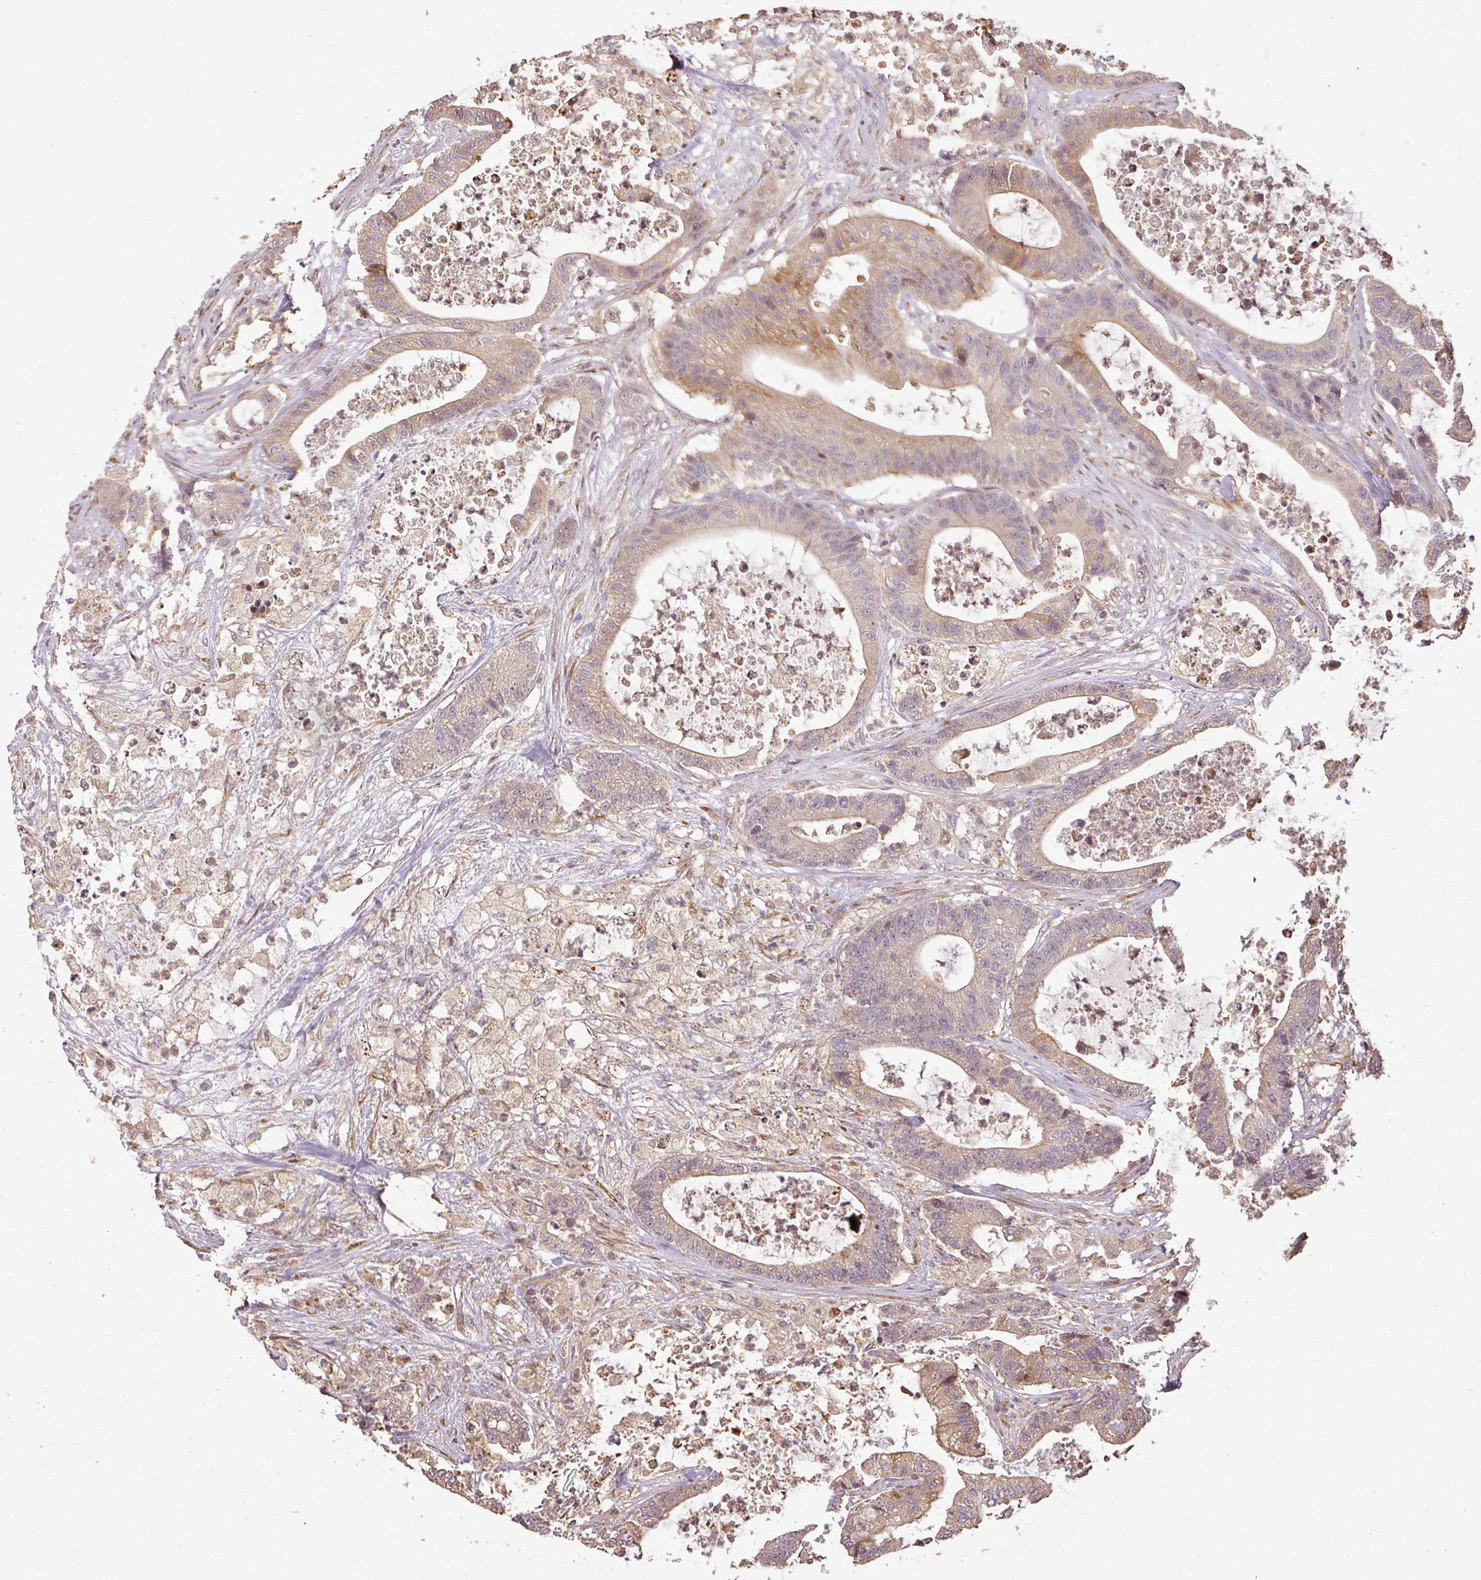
{"staining": {"intensity": "moderate", "quantity": "<25%", "location": "cytoplasmic/membranous"}, "tissue": "colorectal cancer", "cell_type": "Tumor cells", "image_type": "cancer", "snomed": [{"axis": "morphology", "description": "Adenocarcinoma, NOS"}, {"axis": "topography", "description": "Colon"}], "caption": "The immunohistochemical stain shows moderate cytoplasmic/membranous staining in tumor cells of colorectal cancer tissue. The protein of interest is stained brown, and the nuclei are stained in blue (DAB (3,3'-diaminobenzidine) IHC with brightfield microscopy, high magnification).", "gene": "FAIM", "patient": {"sex": "female", "age": 84}}